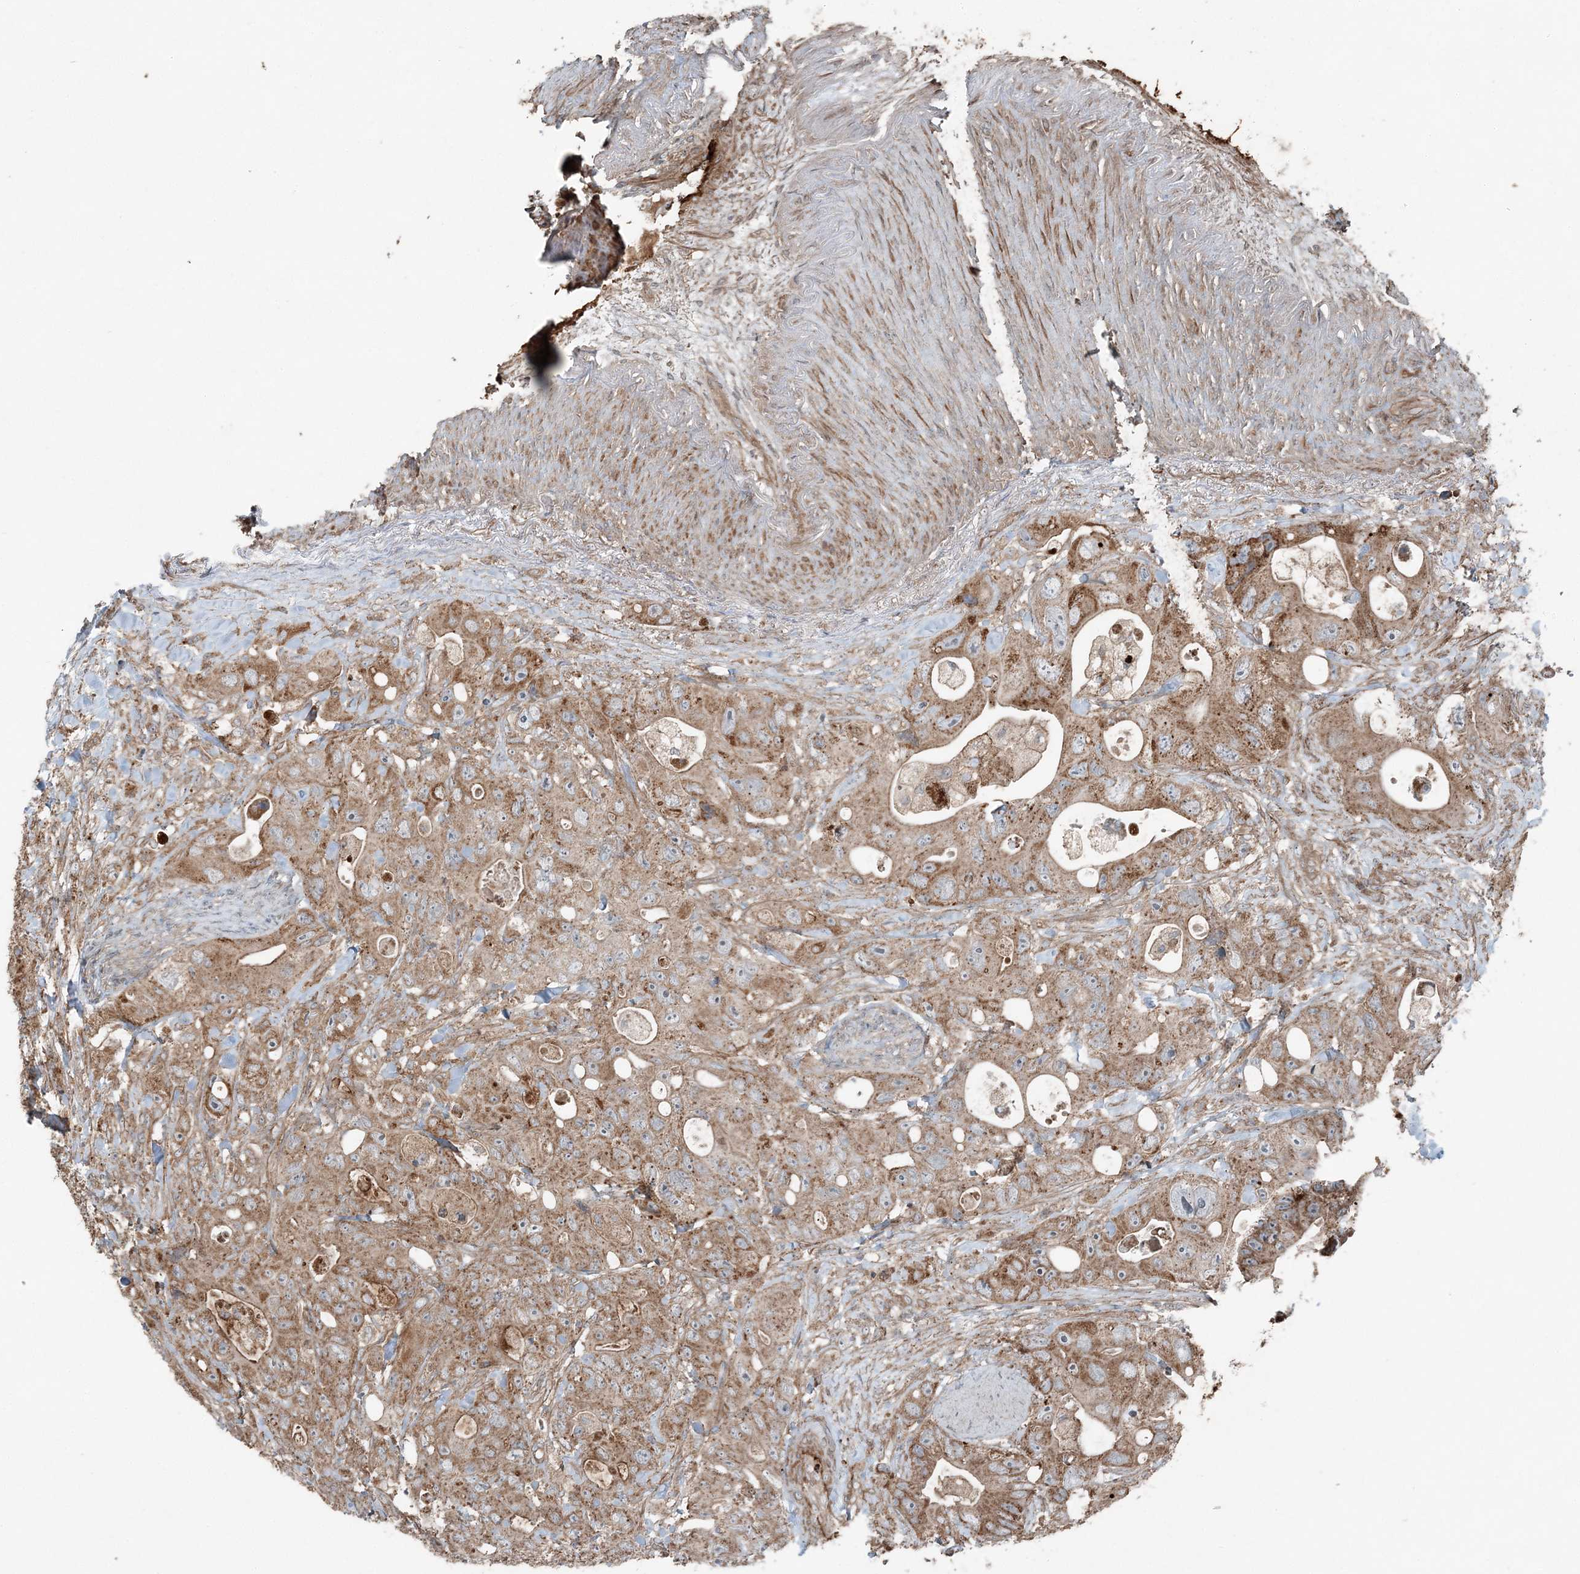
{"staining": {"intensity": "moderate", "quantity": ">75%", "location": "cytoplasmic/membranous"}, "tissue": "colorectal cancer", "cell_type": "Tumor cells", "image_type": "cancer", "snomed": [{"axis": "morphology", "description": "Adenocarcinoma, NOS"}, {"axis": "topography", "description": "Colon"}], "caption": "High-power microscopy captured an IHC image of colorectal cancer (adenocarcinoma), revealing moderate cytoplasmic/membranous positivity in approximately >75% of tumor cells.", "gene": "KY", "patient": {"sex": "female", "age": 46}}